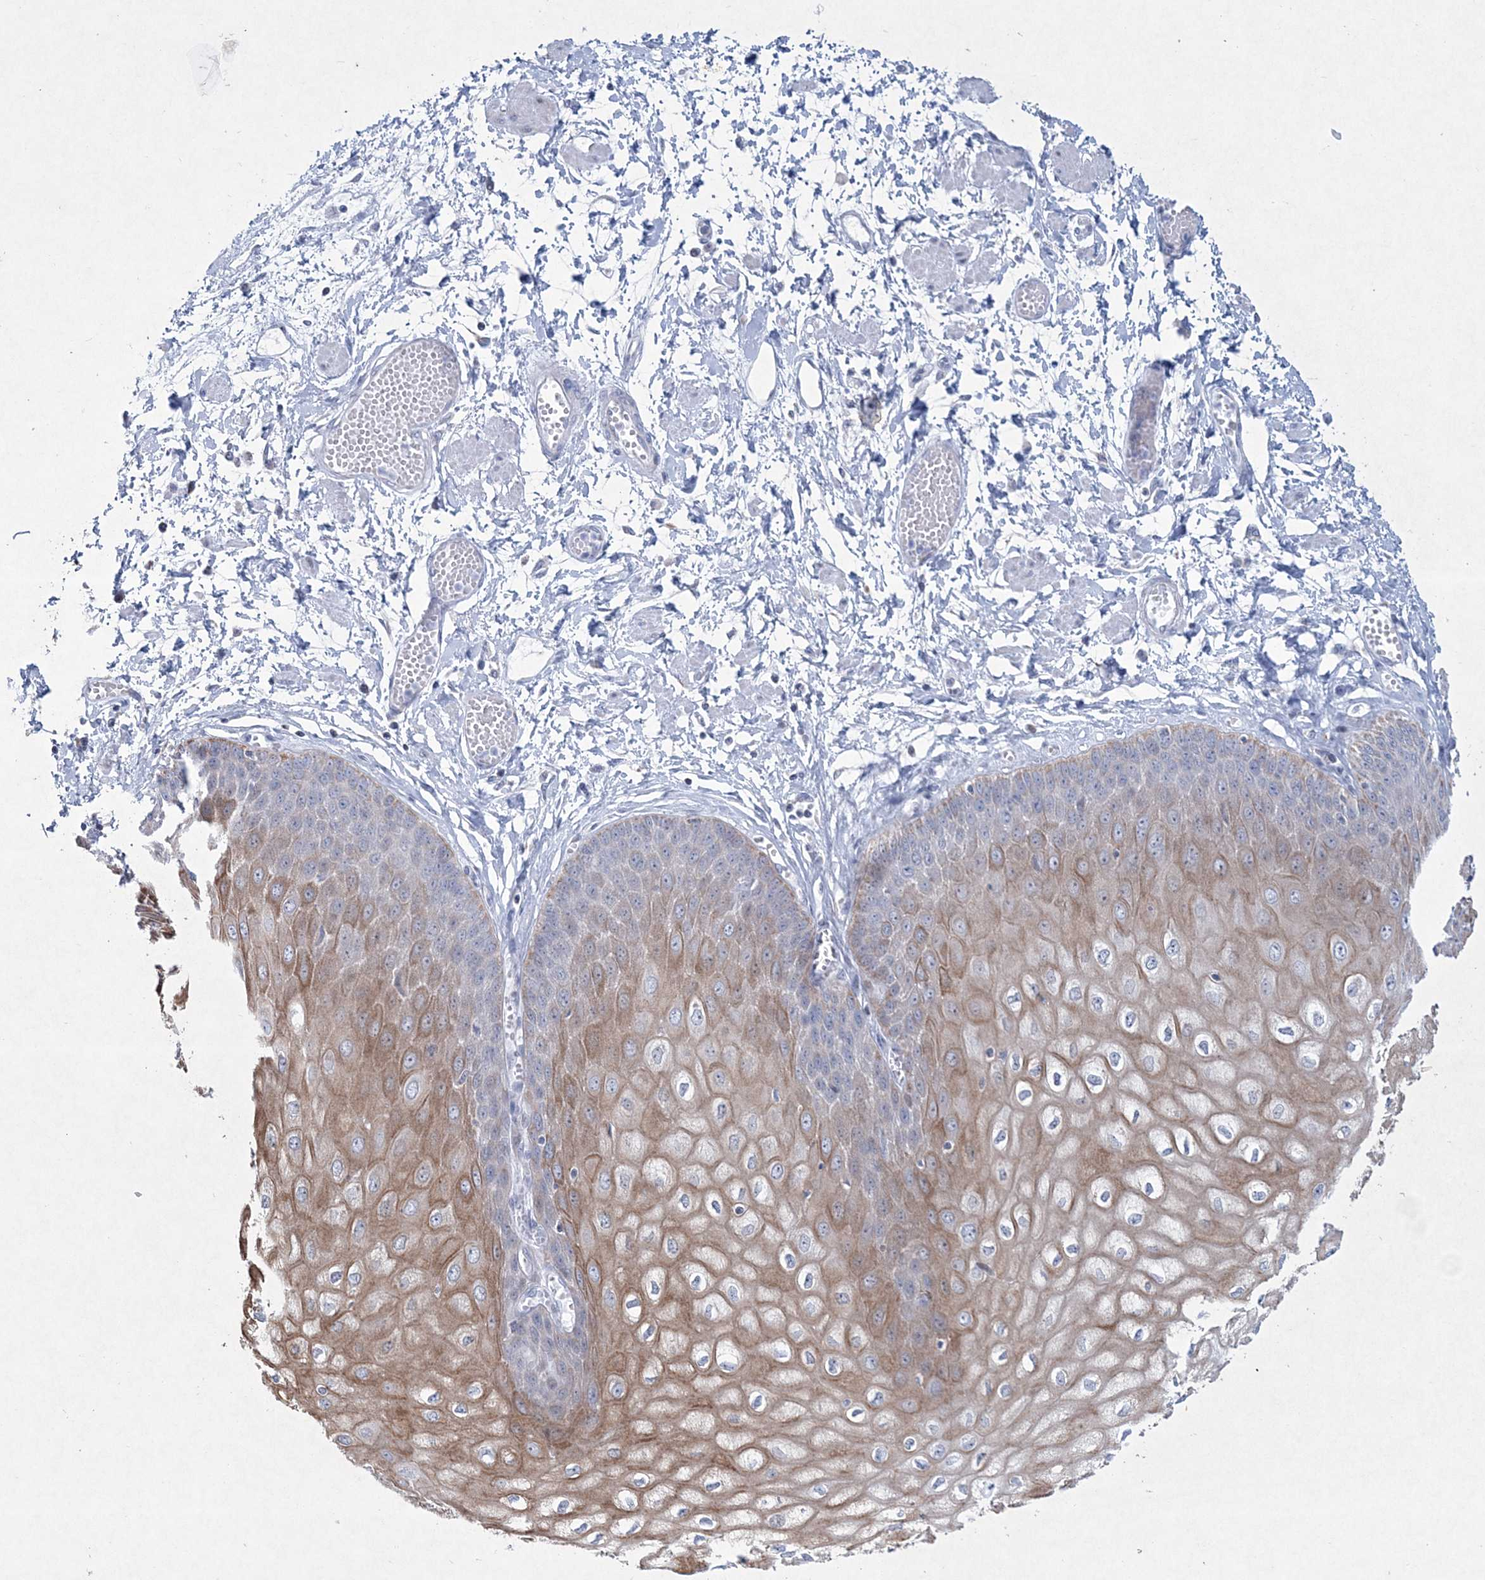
{"staining": {"intensity": "moderate", "quantity": ">75%", "location": "cytoplasmic/membranous"}, "tissue": "esophagus", "cell_type": "Squamous epithelial cells", "image_type": "normal", "snomed": [{"axis": "morphology", "description": "Normal tissue, NOS"}, {"axis": "topography", "description": "Esophagus"}], "caption": "Protein staining of unremarkable esophagus shows moderate cytoplasmic/membranous positivity in about >75% of squamous epithelial cells. (DAB = brown stain, brightfield microscopy at high magnification).", "gene": "CES4A", "patient": {"sex": "male", "age": 60}}